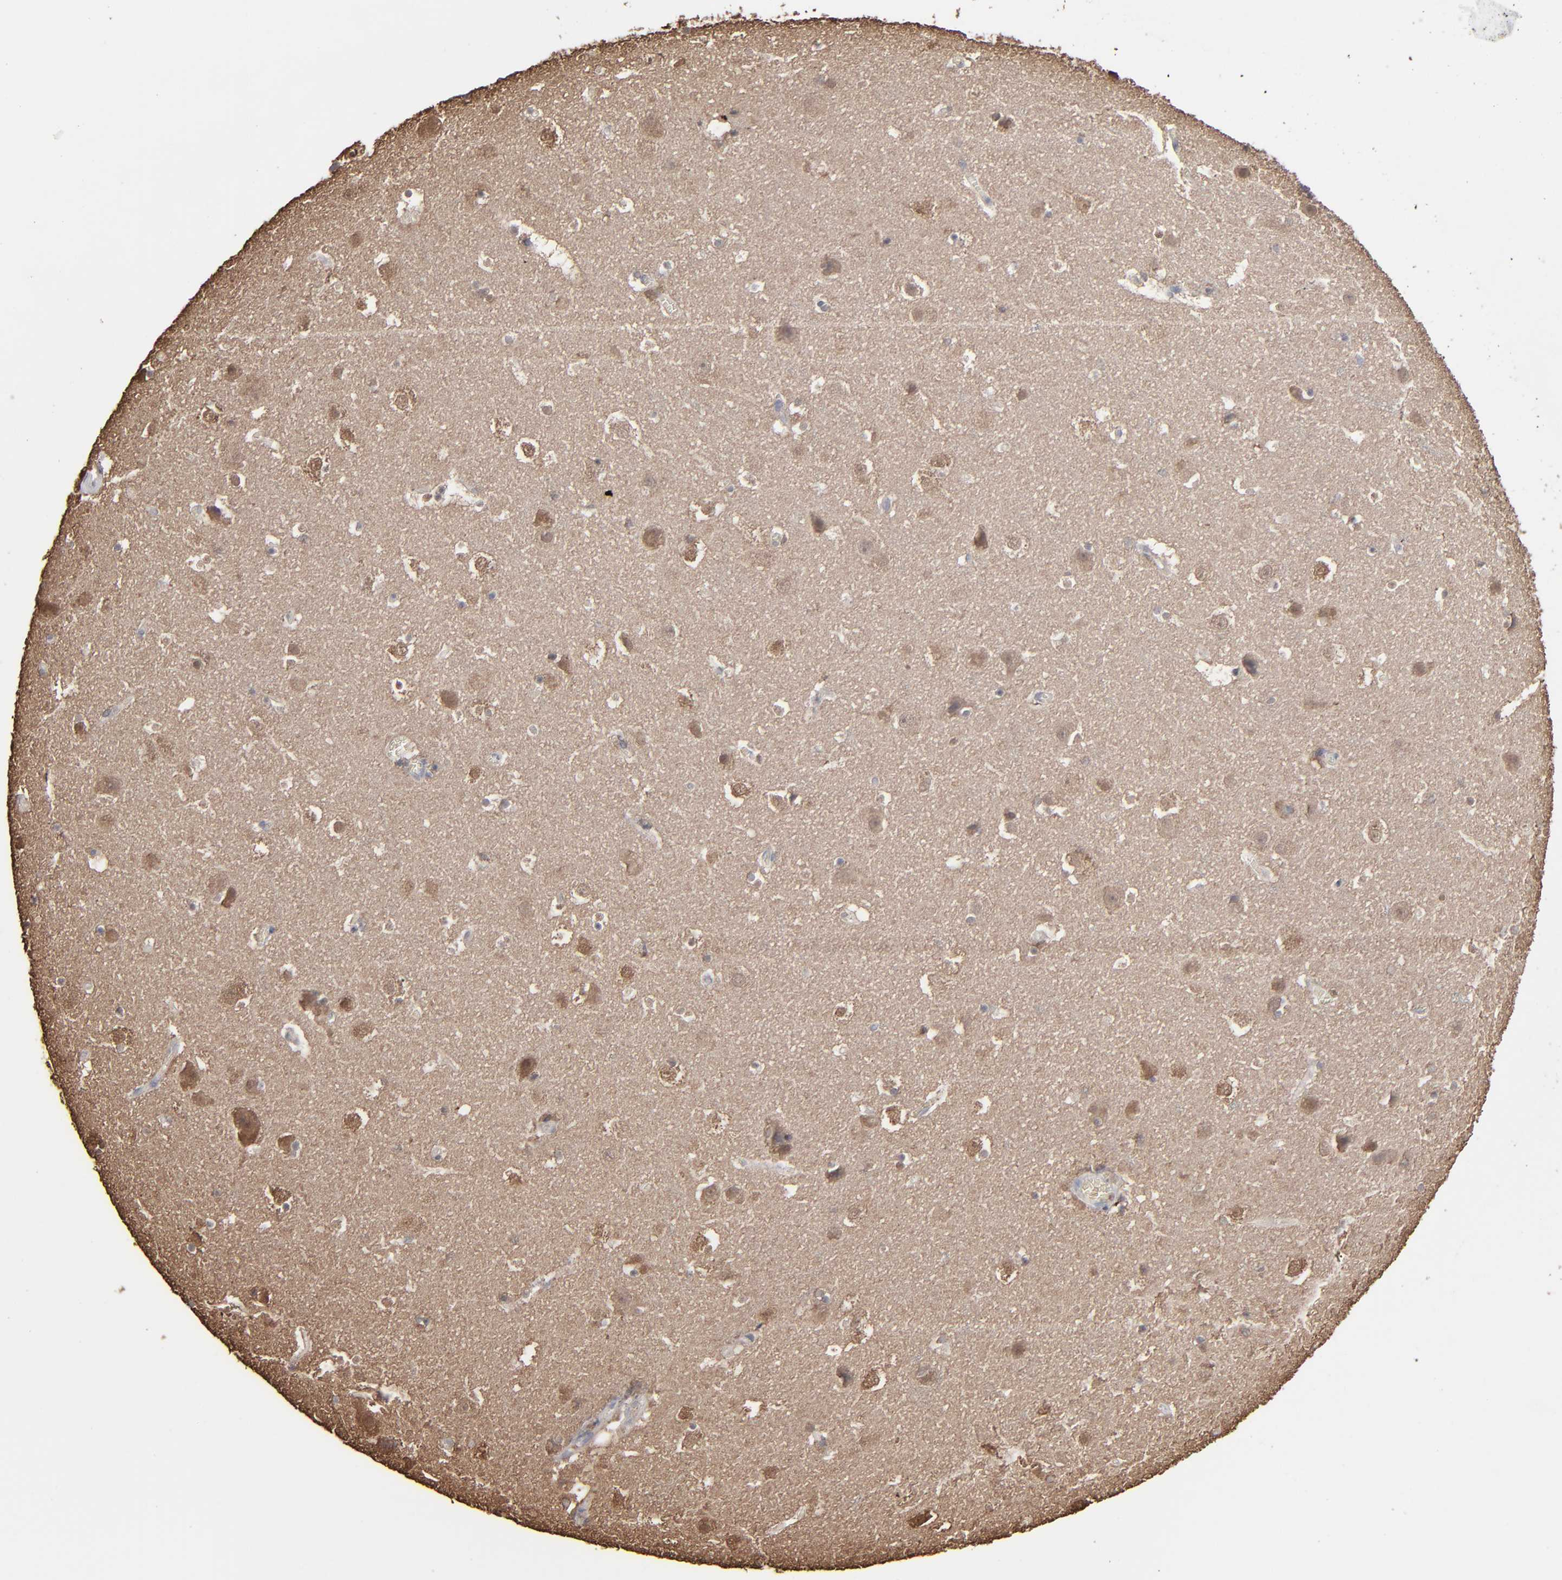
{"staining": {"intensity": "negative", "quantity": "none", "location": "none"}, "tissue": "cerebral cortex", "cell_type": "Endothelial cells", "image_type": "normal", "snomed": [{"axis": "morphology", "description": "Normal tissue, NOS"}, {"axis": "topography", "description": "Cerebral cortex"}], "caption": "Immunohistochemical staining of benign cerebral cortex shows no significant positivity in endothelial cells.", "gene": "NME1", "patient": {"sex": "male", "age": 45}}